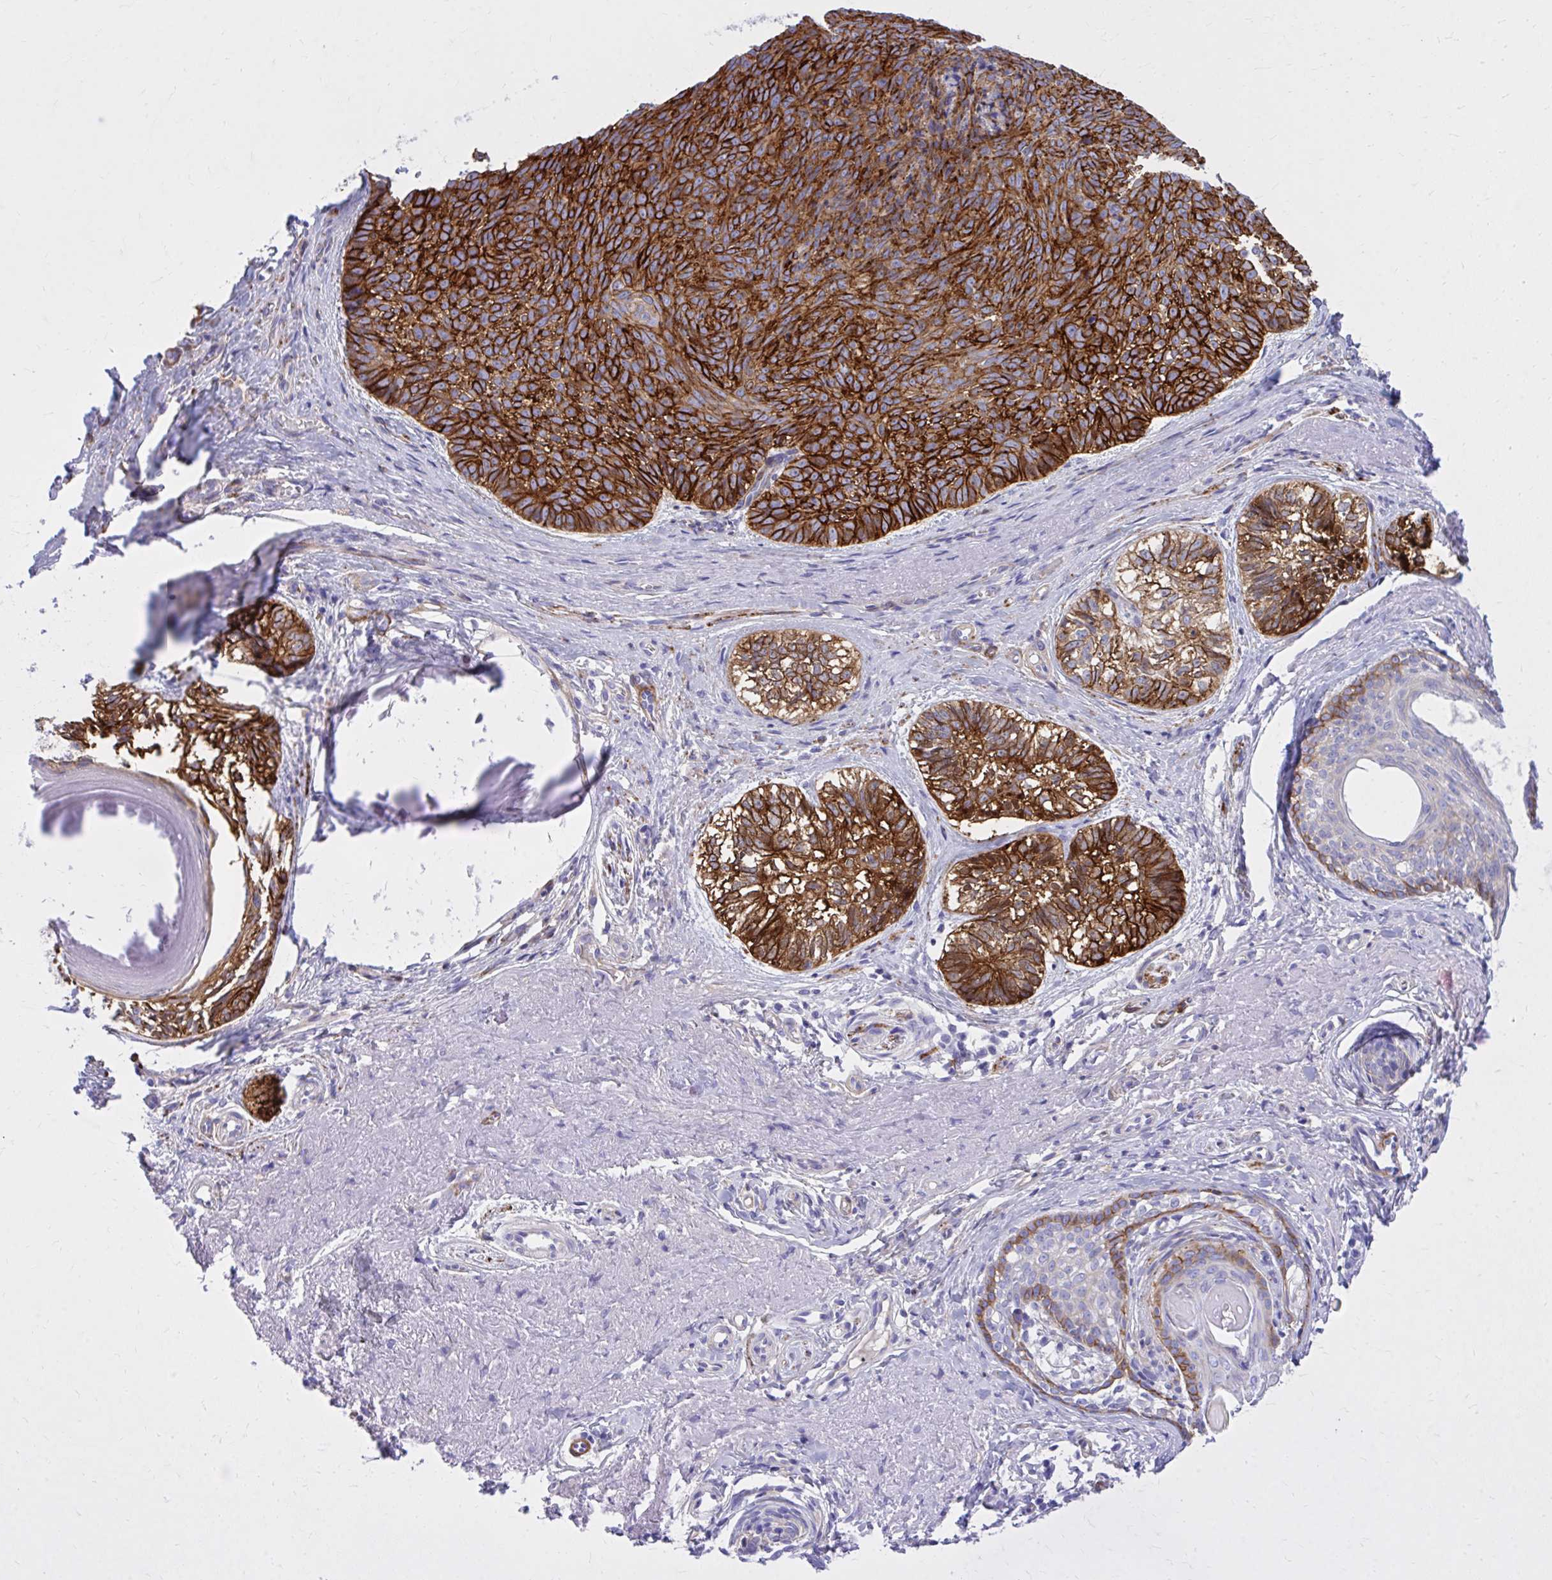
{"staining": {"intensity": "strong", "quantity": ">75%", "location": "cytoplasmic/membranous"}, "tissue": "skin cancer", "cell_type": "Tumor cells", "image_type": "cancer", "snomed": [{"axis": "morphology", "description": "Basal cell carcinoma"}, {"axis": "topography", "description": "Skin"}, {"axis": "topography", "description": "Skin of face"}, {"axis": "topography", "description": "Skin of nose"}], "caption": "A micrograph showing strong cytoplasmic/membranous expression in approximately >75% of tumor cells in basal cell carcinoma (skin), as visualized by brown immunohistochemical staining.", "gene": "EPB41L1", "patient": {"sex": "female", "age": 86}}